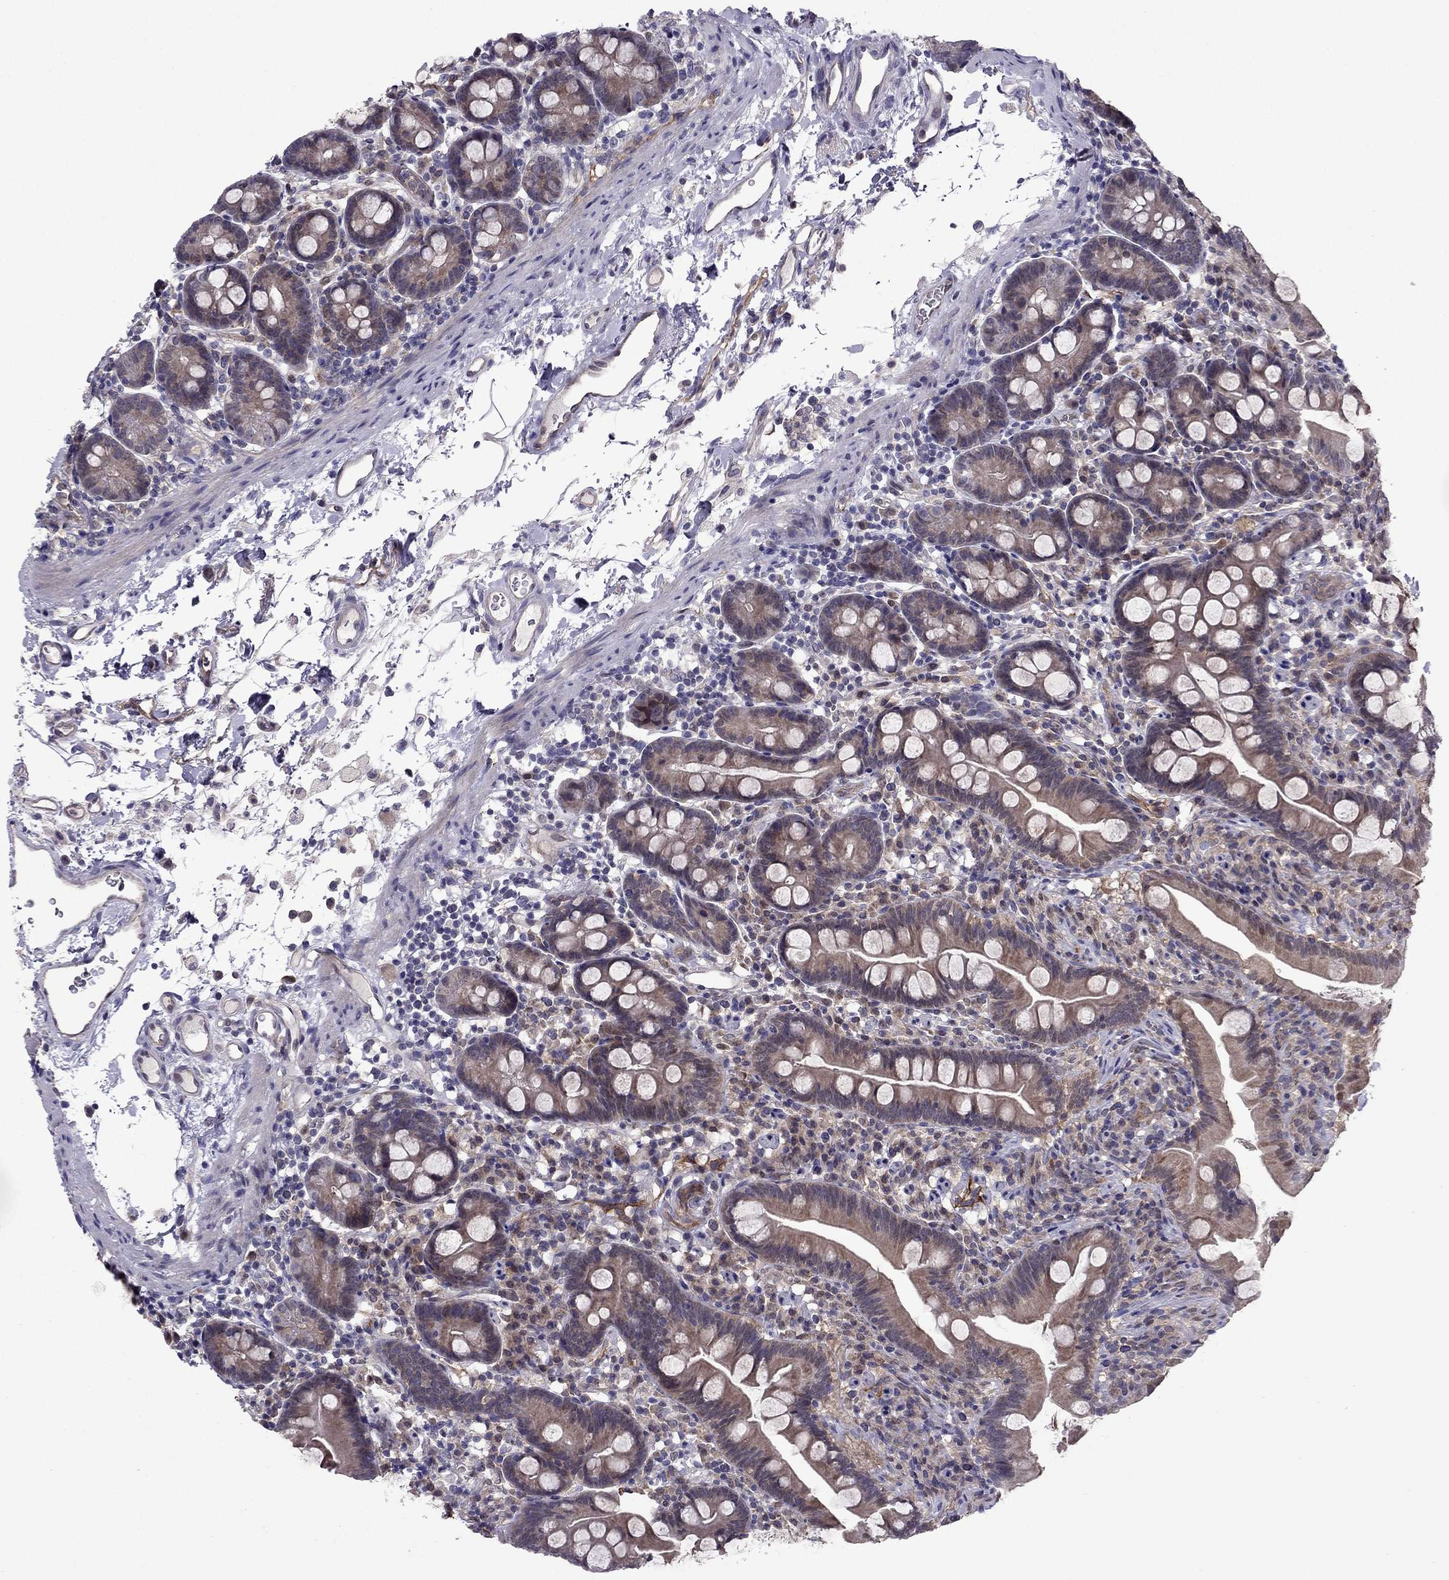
{"staining": {"intensity": "moderate", "quantity": "25%-75%", "location": "cytoplasmic/membranous"}, "tissue": "small intestine", "cell_type": "Glandular cells", "image_type": "normal", "snomed": [{"axis": "morphology", "description": "Normal tissue, NOS"}, {"axis": "topography", "description": "Small intestine"}], "caption": "Small intestine stained with immunohistochemistry (IHC) exhibits moderate cytoplasmic/membranous staining in about 25%-75% of glandular cells.", "gene": "CDK5", "patient": {"sex": "female", "age": 44}}